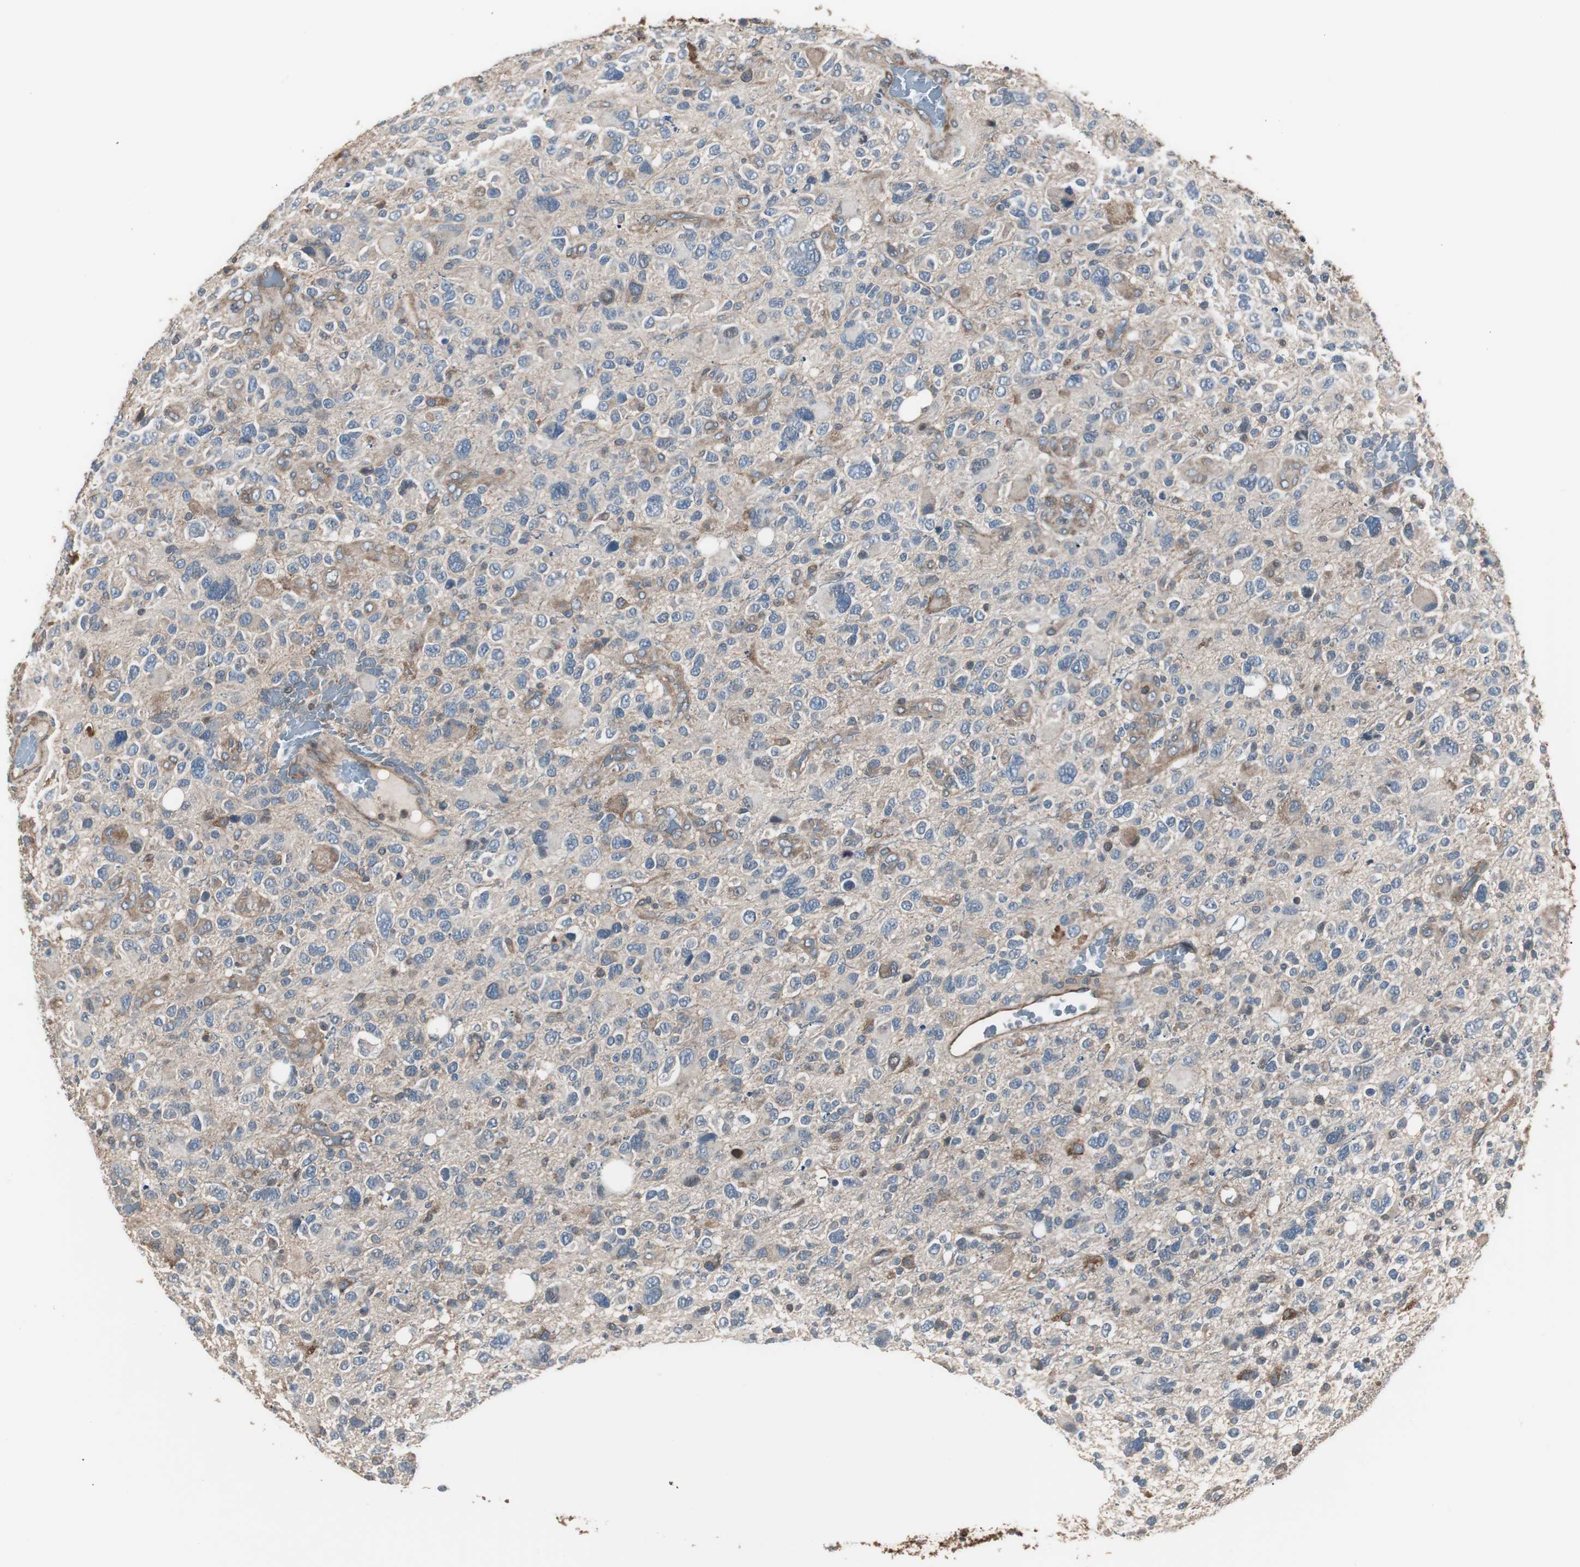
{"staining": {"intensity": "moderate", "quantity": "<25%", "location": "cytoplasmic/membranous"}, "tissue": "glioma", "cell_type": "Tumor cells", "image_type": "cancer", "snomed": [{"axis": "morphology", "description": "Glioma, malignant, High grade"}, {"axis": "topography", "description": "Brain"}], "caption": "Malignant high-grade glioma stained with DAB immunohistochemistry shows low levels of moderate cytoplasmic/membranous staining in approximately <25% of tumor cells.", "gene": "CAPNS1", "patient": {"sex": "male", "age": 48}}